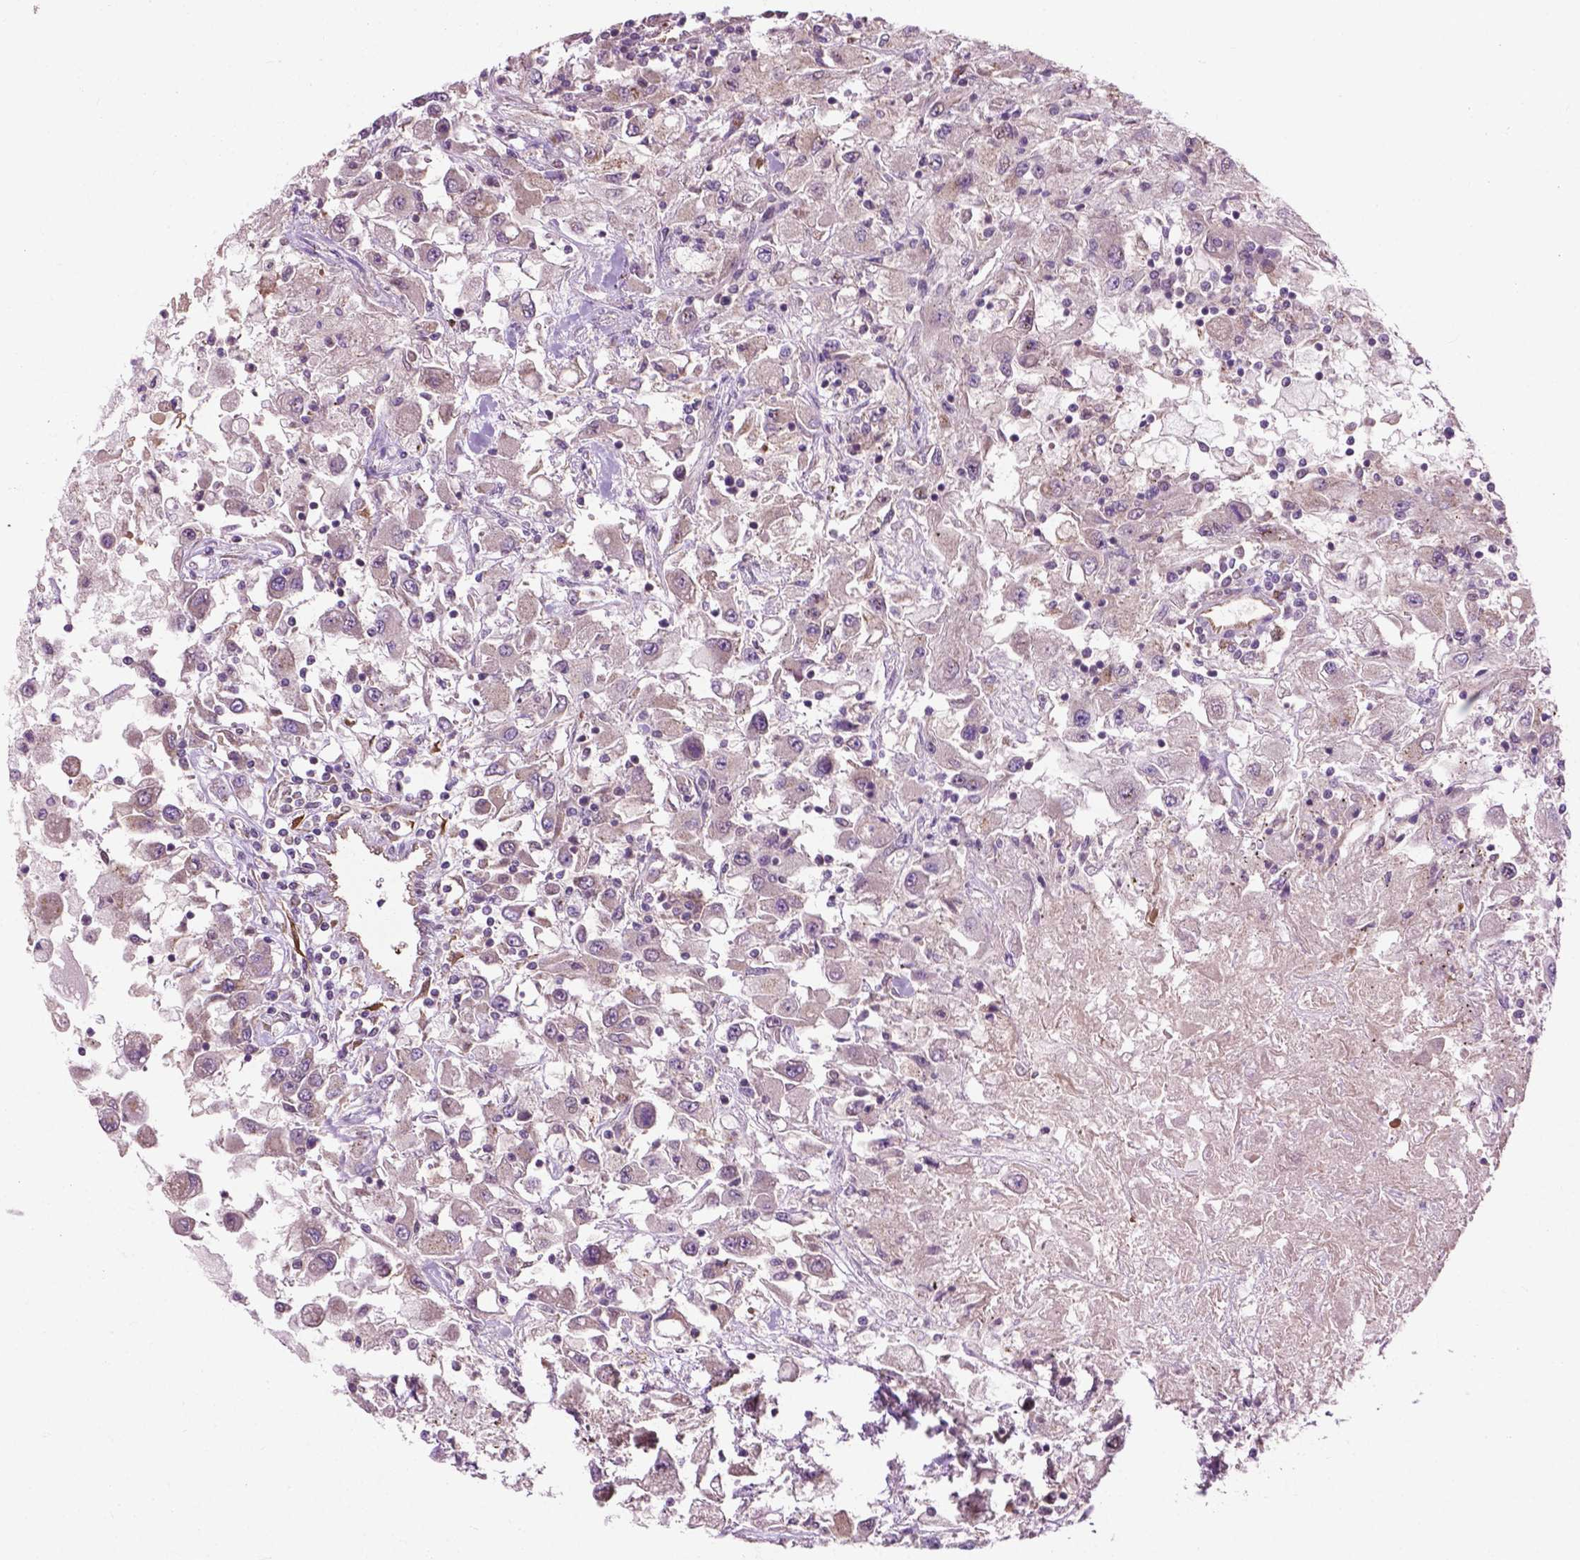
{"staining": {"intensity": "negative", "quantity": "none", "location": "none"}, "tissue": "renal cancer", "cell_type": "Tumor cells", "image_type": "cancer", "snomed": [{"axis": "morphology", "description": "Adenocarcinoma, NOS"}, {"axis": "topography", "description": "Kidney"}], "caption": "Immunohistochemistry micrograph of renal cancer stained for a protein (brown), which displays no staining in tumor cells.", "gene": "PPP1CB", "patient": {"sex": "female", "age": 67}}